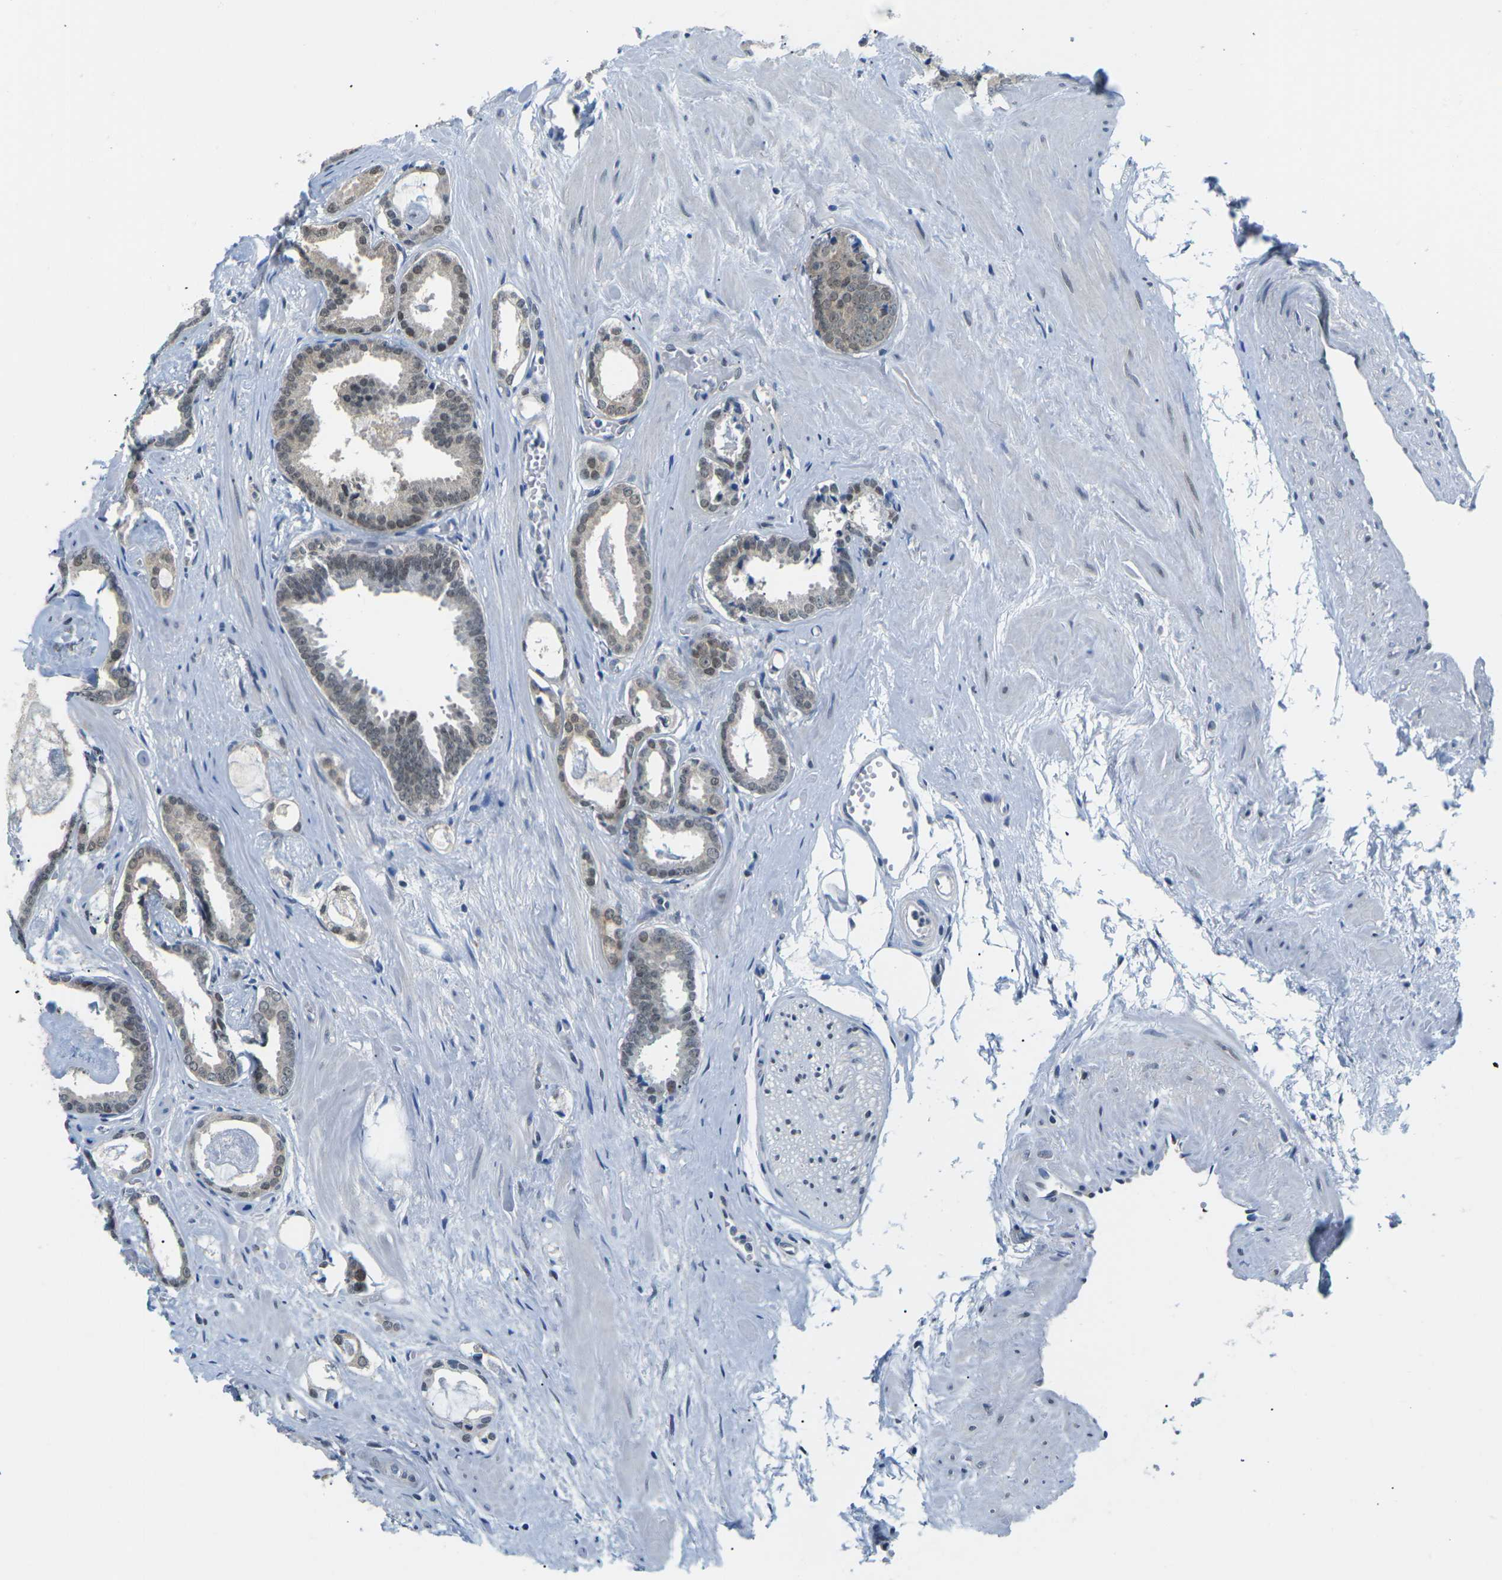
{"staining": {"intensity": "weak", "quantity": "25%-75%", "location": "cytoplasmic/membranous,nuclear"}, "tissue": "prostate cancer", "cell_type": "Tumor cells", "image_type": "cancer", "snomed": [{"axis": "morphology", "description": "Adenocarcinoma, Low grade"}, {"axis": "topography", "description": "Prostate"}], "caption": "Brown immunohistochemical staining in human prostate cancer (adenocarcinoma (low-grade)) exhibits weak cytoplasmic/membranous and nuclear staining in about 25%-75% of tumor cells.", "gene": "UBA7", "patient": {"sex": "male", "age": 53}}